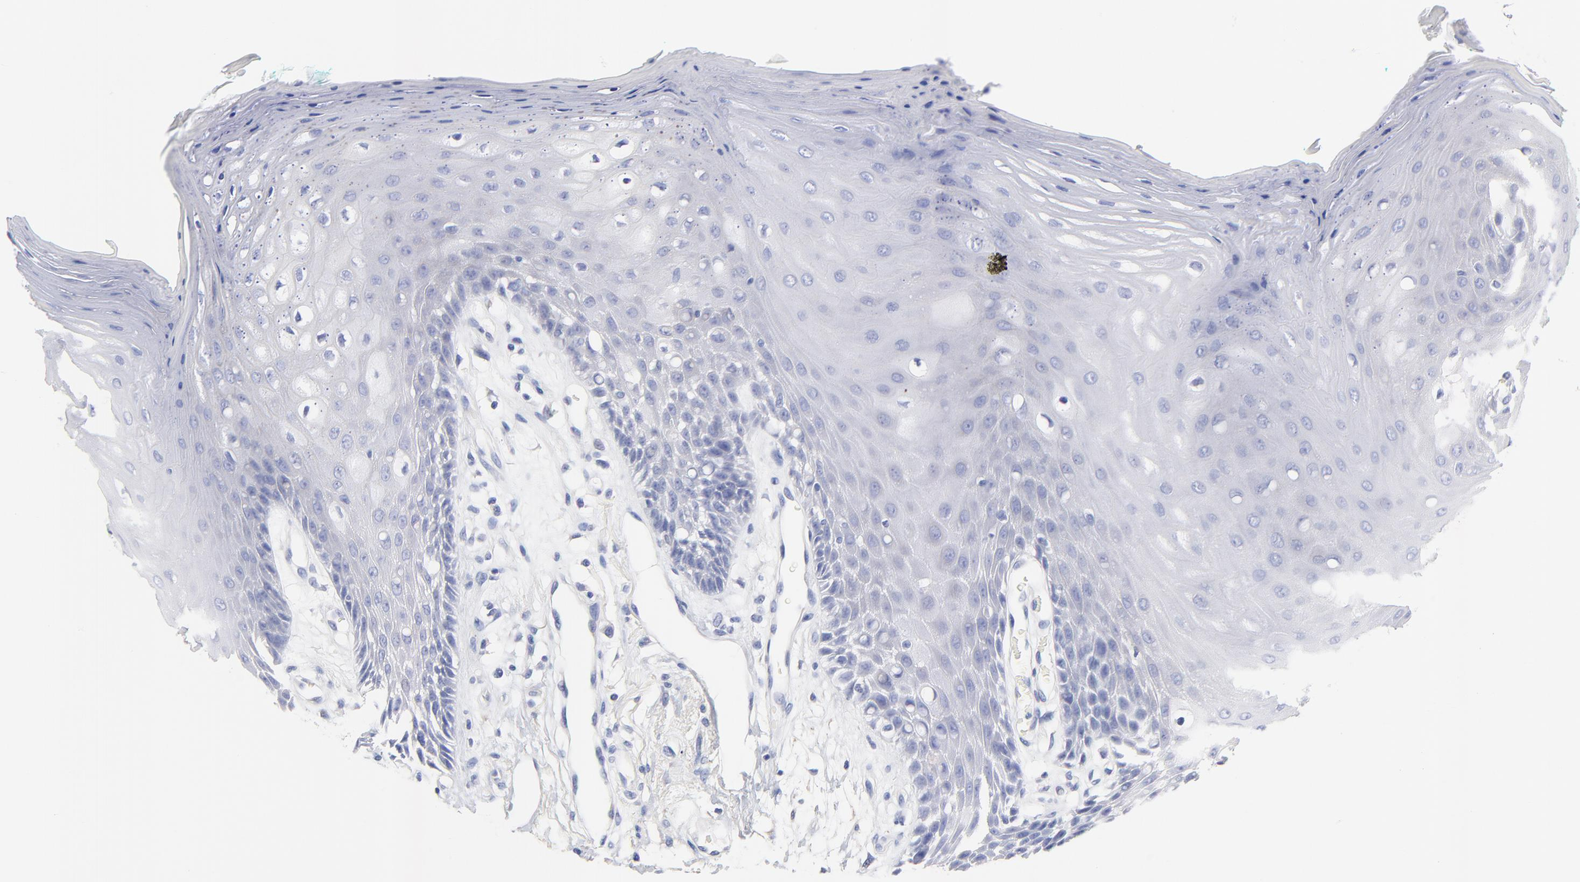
{"staining": {"intensity": "negative", "quantity": "none", "location": "none"}, "tissue": "oral mucosa", "cell_type": "Squamous epithelial cells", "image_type": "normal", "snomed": [{"axis": "morphology", "description": "Normal tissue, NOS"}, {"axis": "morphology", "description": "Squamous cell carcinoma, NOS"}, {"axis": "topography", "description": "Skeletal muscle"}, {"axis": "topography", "description": "Oral tissue"}, {"axis": "topography", "description": "Head-Neck"}], "caption": "The histopathology image reveals no significant positivity in squamous epithelial cells of oral mucosa.", "gene": "FBXO10", "patient": {"sex": "female", "age": 84}}